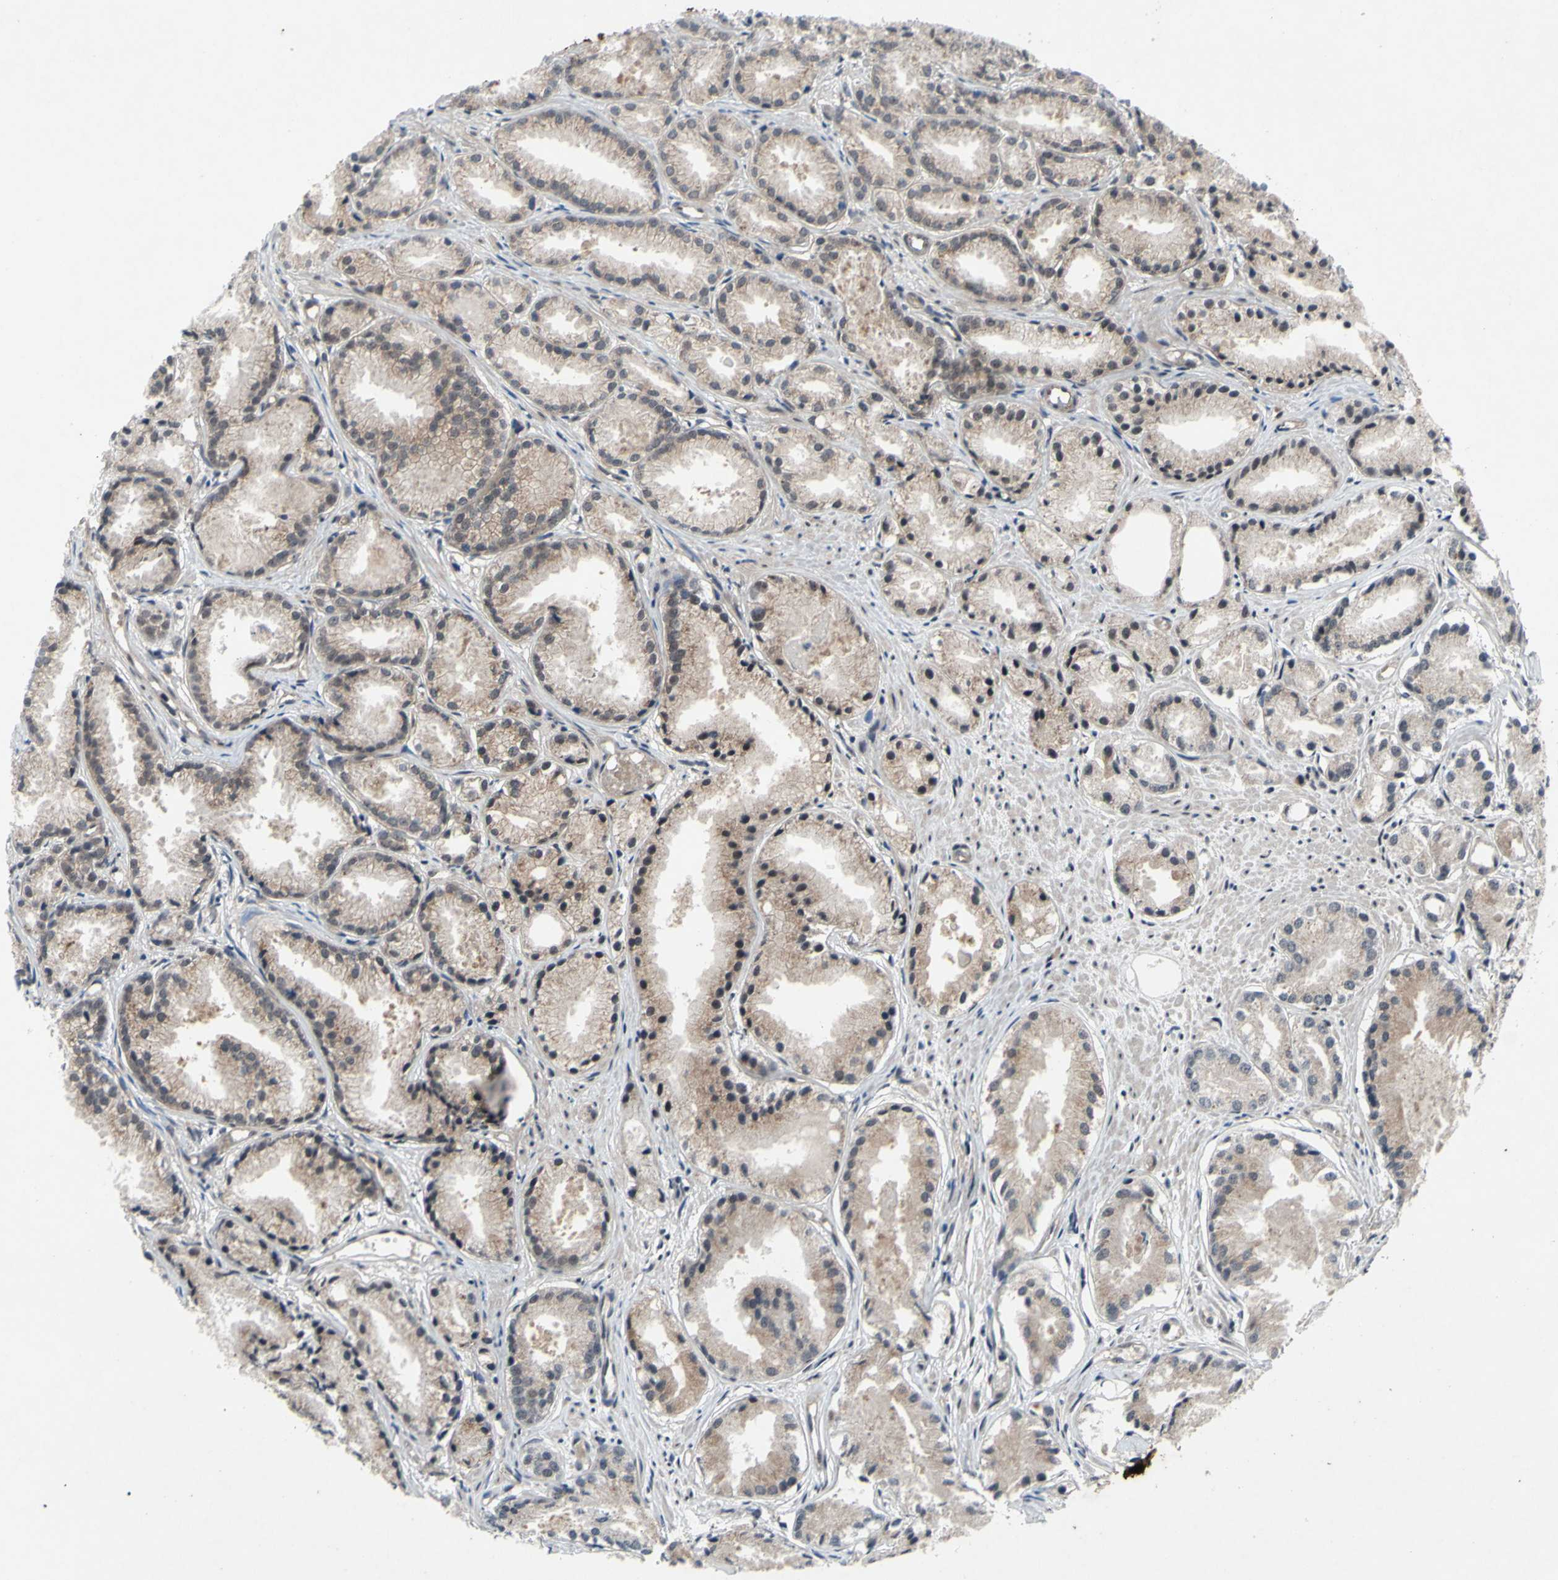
{"staining": {"intensity": "weak", "quantity": ">75%", "location": "cytoplasmic/membranous"}, "tissue": "prostate cancer", "cell_type": "Tumor cells", "image_type": "cancer", "snomed": [{"axis": "morphology", "description": "Adenocarcinoma, Low grade"}, {"axis": "topography", "description": "Prostate"}], "caption": "Tumor cells demonstrate low levels of weak cytoplasmic/membranous staining in about >75% of cells in prostate cancer (low-grade adenocarcinoma). Immunohistochemistry (ihc) stains the protein of interest in brown and the nuclei are stained blue.", "gene": "TRDMT1", "patient": {"sex": "male", "age": 72}}